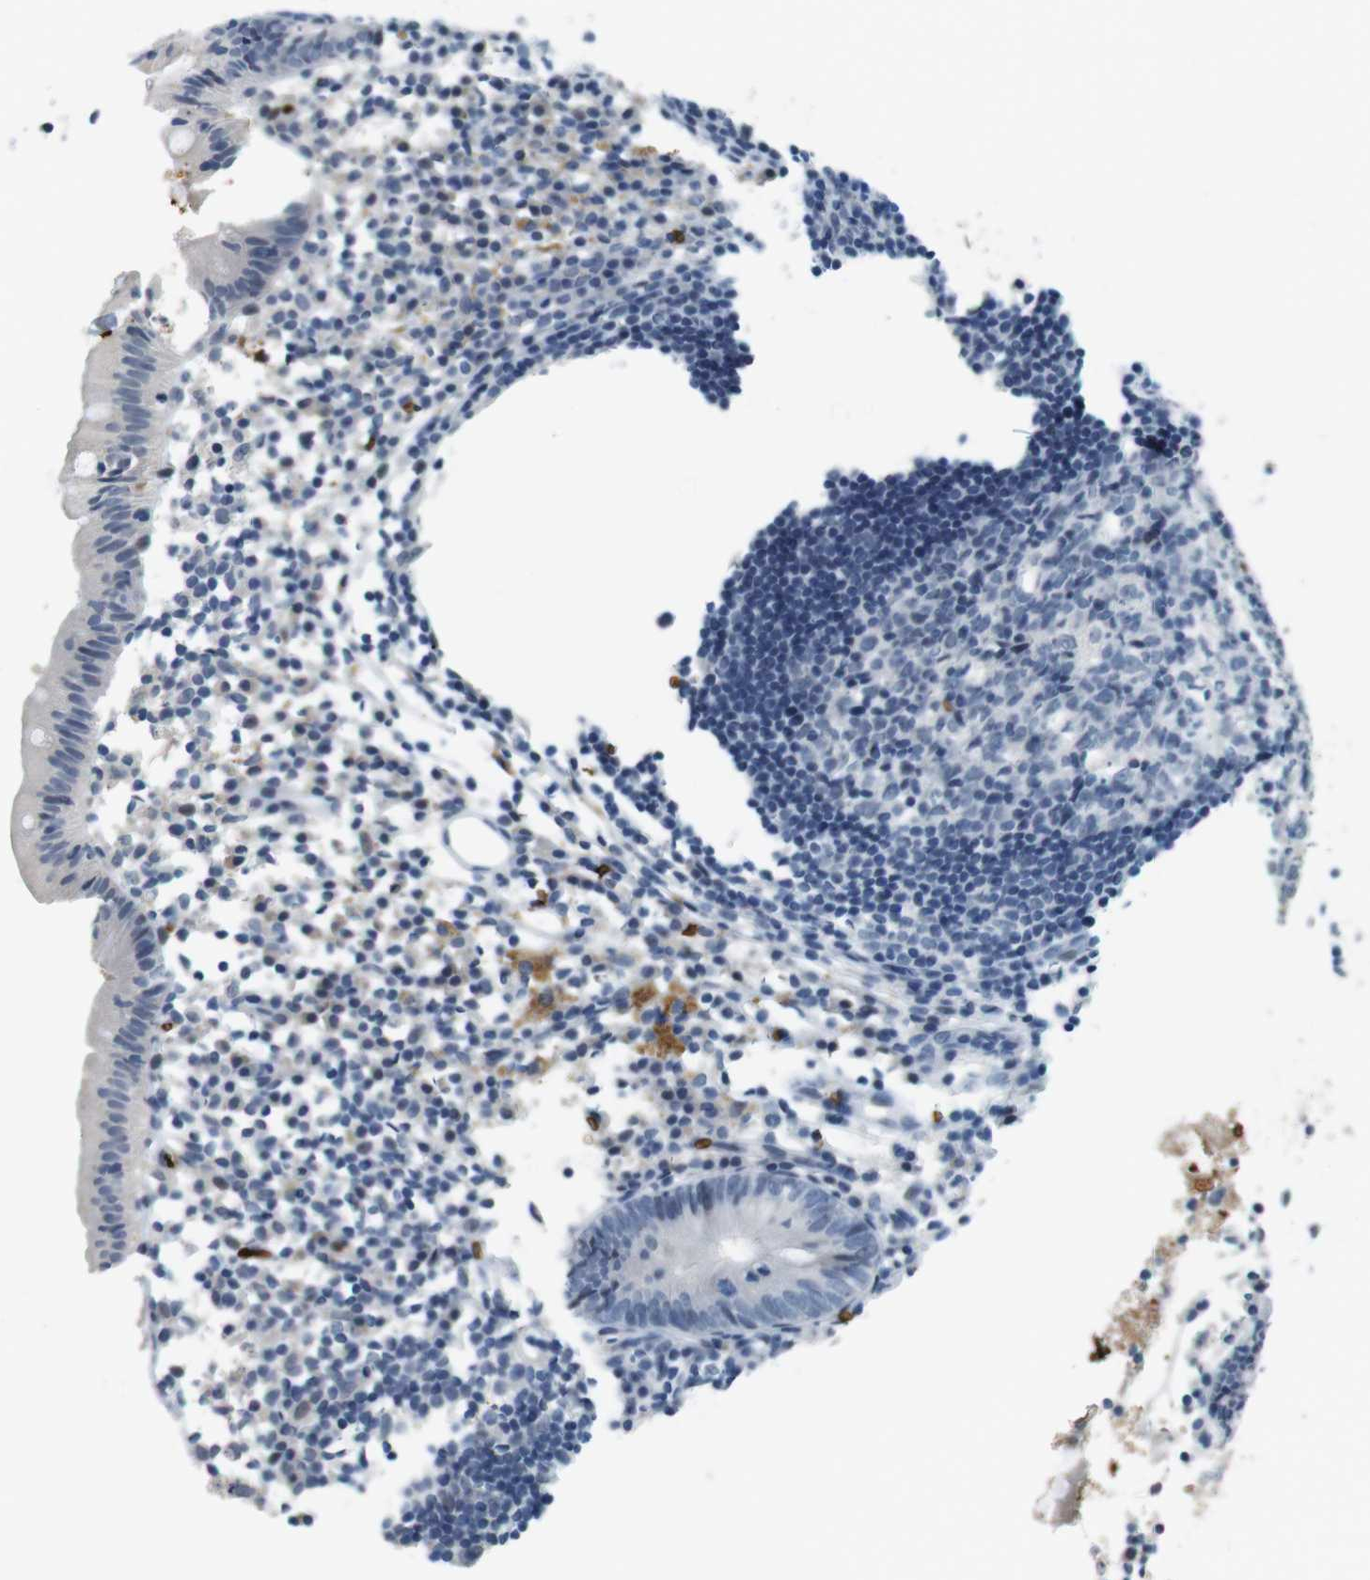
{"staining": {"intensity": "negative", "quantity": "none", "location": "none"}, "tissue": "appendix", "cell_type": "Glandular cells", "image_type": "normal", "snomed": [{"axis": "morphology", "description": "Normal tissue, NOS"}, {"axis": "topography", "description": "Appendix"}], "caption": "Unremarkable appendix was stained to show a protein in brown. There is no significant expression in glandular cells. Nuclei are stained in blue.", "gene": "SLC4A1", "patient": {"sex": "female", "age": 20}}